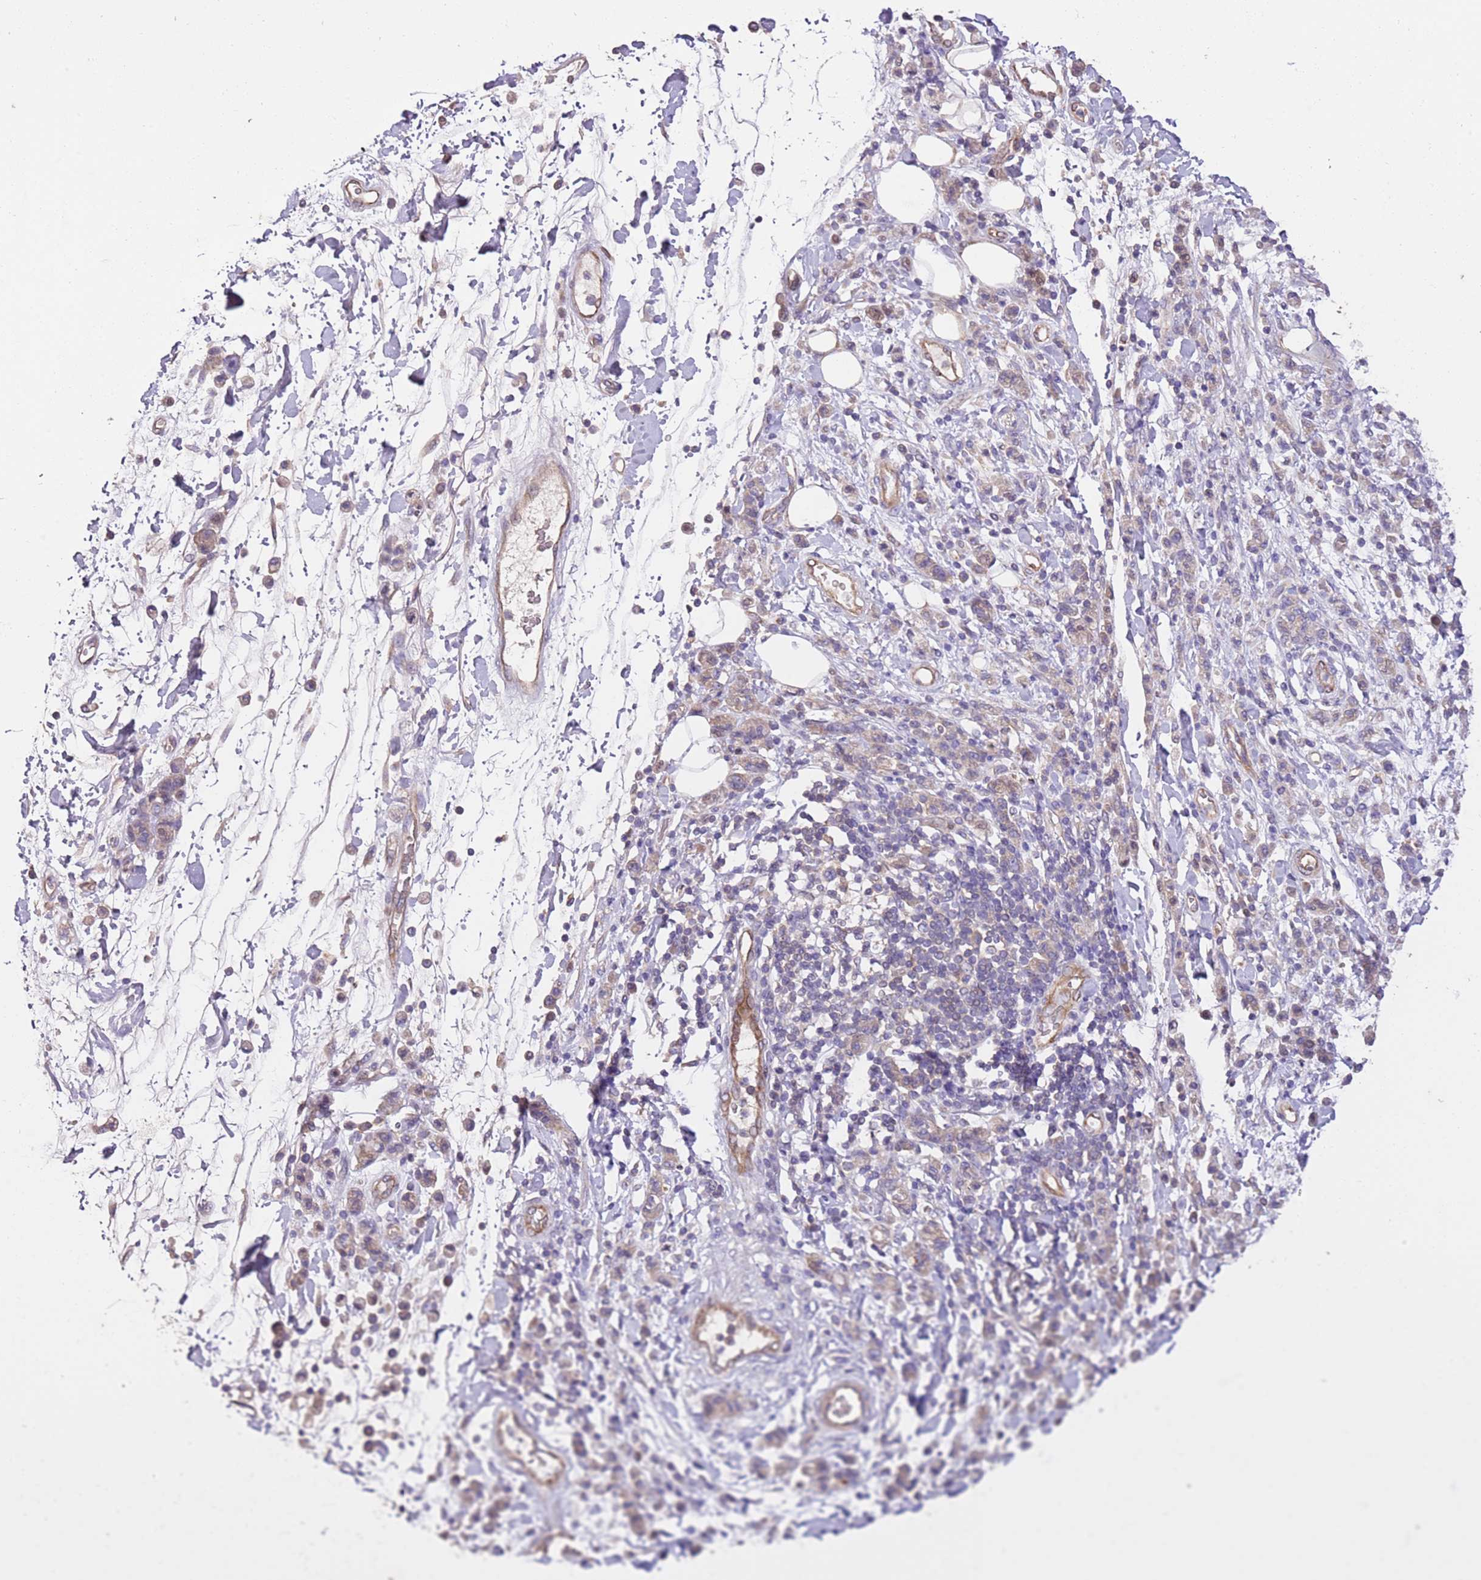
{"staining": {"intensity": "weak", "quantity": "25%-75%", "location": "cytoplasmic/membranous"}, "tissue": "stomach cancer", "cell_type": "Tumor cells", "image_type": "cancer", "snomed": [{"axis": "morphology", "description": "Adenocarcinoma, NOS"}, {"axis": "topography", "description": "Stomach"}], "caption": "High-magnification brightfield microscopy of stomach cancer (adenocarcinoma) stained with DAB (brown) and counterstained with hematoxylin (blue). tumor cells exhibit weak cytoplasmic/membranous staining is seen in about25%-75% of cells.", "gene": "FAM89B", "patient": {"sex": "male", "age": 77}}